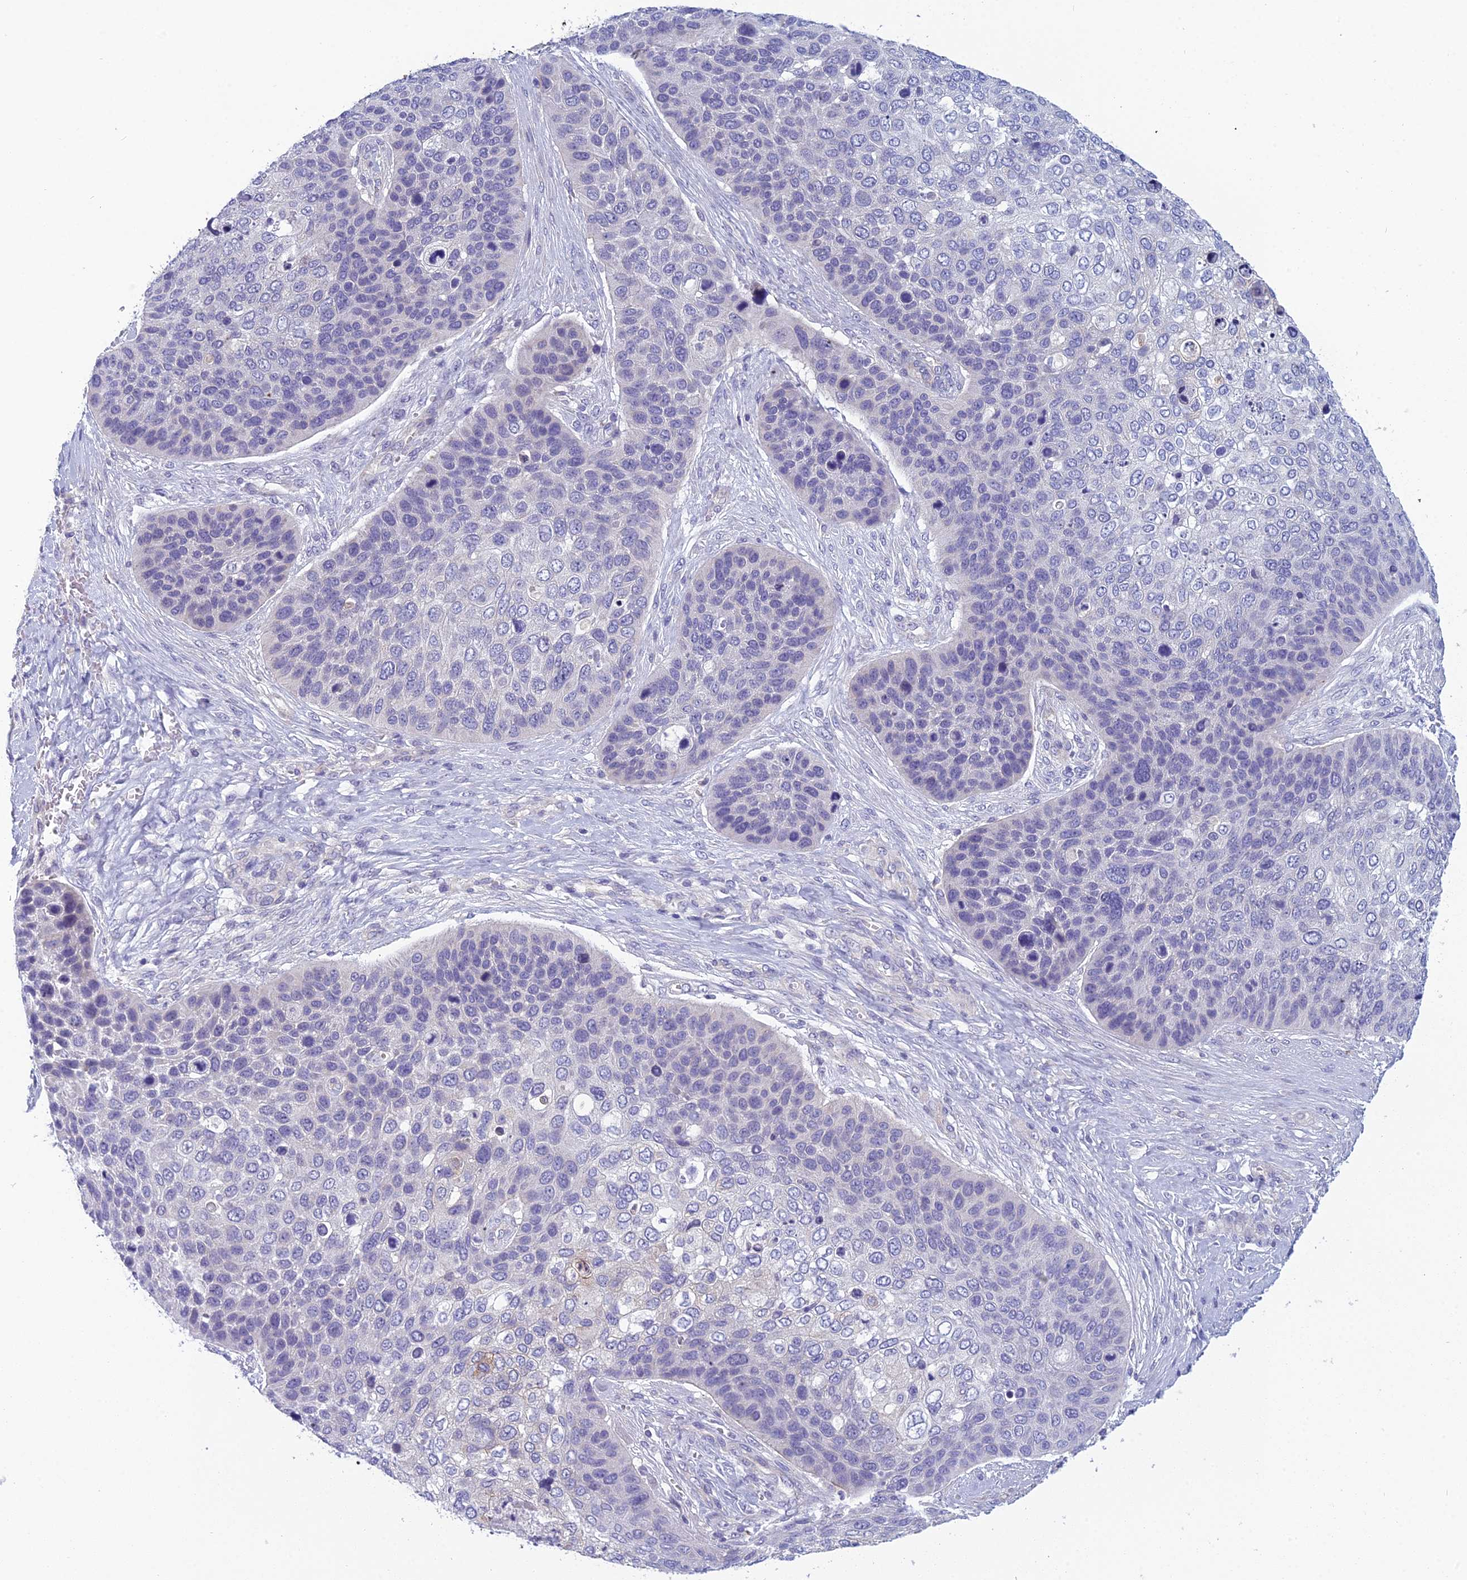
{"staining": {"intensity": "negative", "quantity": "none", "location": "none"}, "tissue": "skin cancer", "cell_type": "Tumor cells", "image_type": "cancer", "snomed": [{"axis": "morphology", "description": "Basal cell carcinoma"}, {"axis": "topography", "description": "Skin"}], "caption": "Human skin cancer (basal cell carcinoma) stained for a protein using IHC shows no positivity in tumor cells.", "gene": "RBM41", "patient": {"sex": "female", "age": 74}}